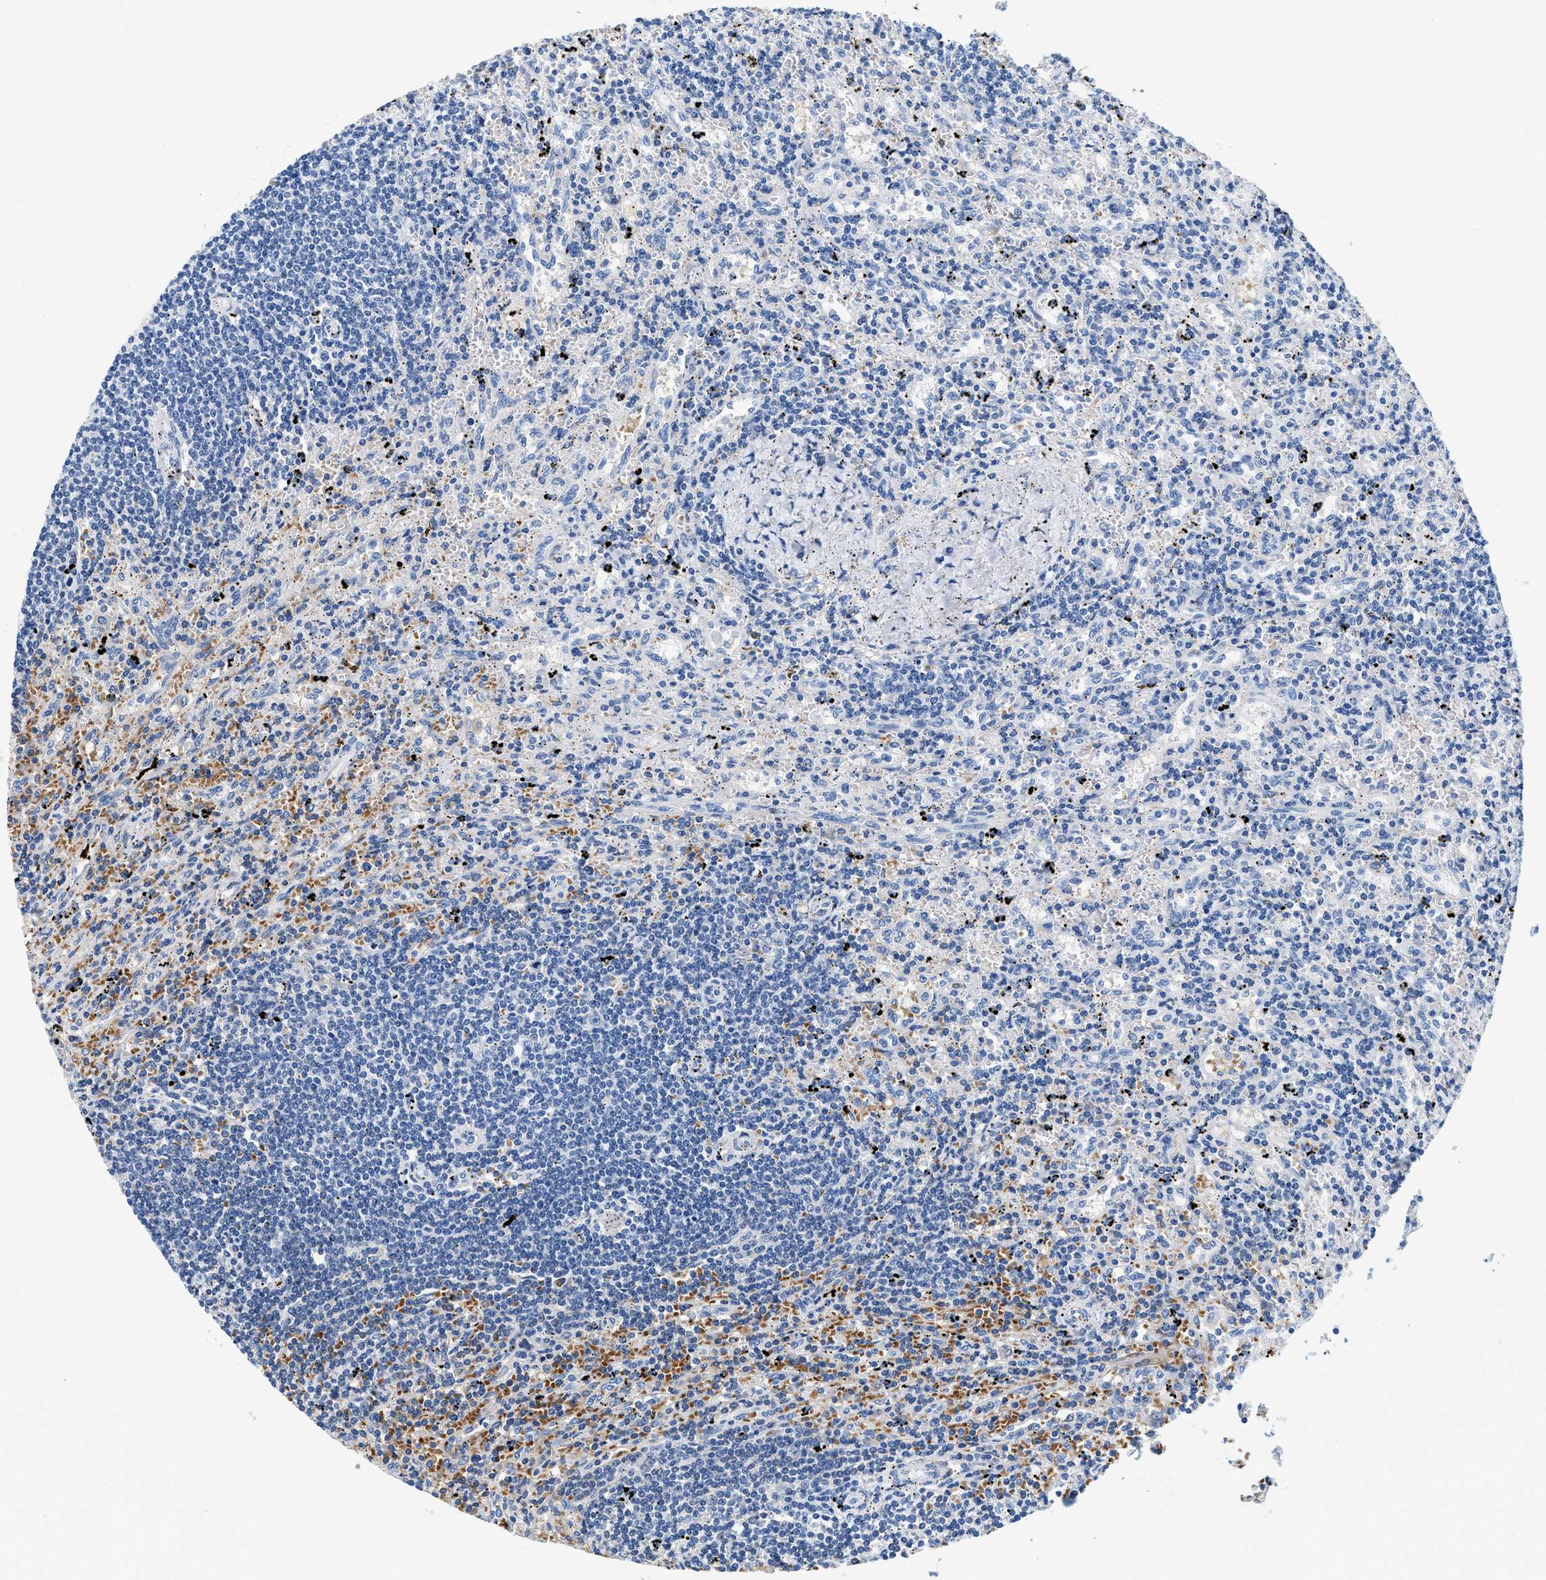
{"staining": {"intensity": "negative", "quantity": "none", "location": "none"}, "tissue": "lymphoma", "cell_type": "Tumor cells", "image_type": "cancer", "snomed": [{"axis": "morphology", "description": "Malignant lymphoma, non-Hodgkin's type, Low grade"}, {"axis": "topography", "description": "Spleen"}], "caption": "Malignant lymphoma, non-Hodgkin's type (low-grade) was stained to show a protein in brown. There is no significant positivity in tumor cells.", "gene": "BPGM", "patient": {"sex": "male", "age": 76}}